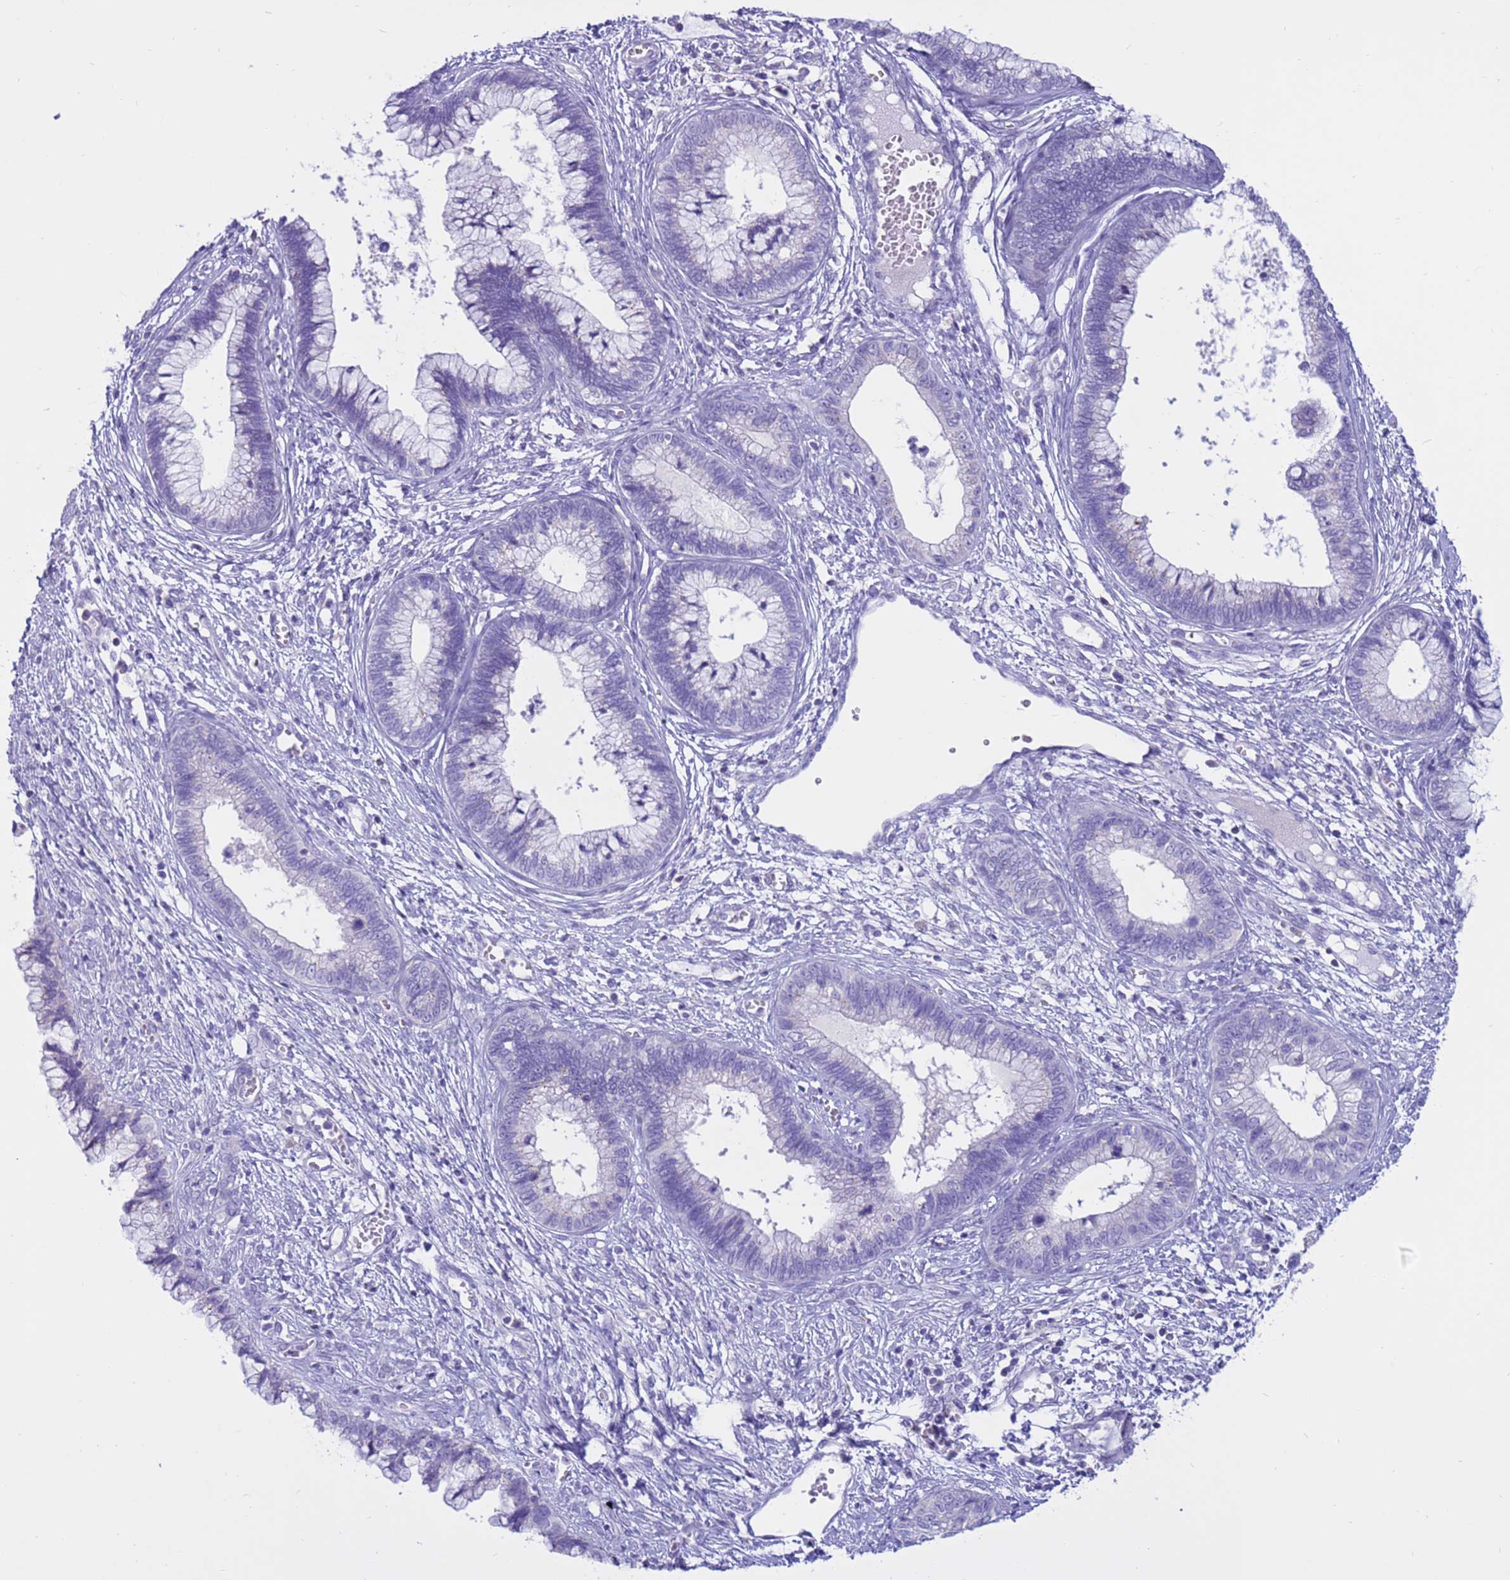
{"staining": {"intensity": "negative", "quantity": "none", "location": "none"}, "tissue": "cervical cancer", "cell_type": "Tumor cells", "image_type": "cancer", "snomed": [{"axis": "morphology", "description": "Adenocarcinoma, NOS"}, {"axis": "topography", "description": "Cervix"}], "caption": "Tumor cells show no significant protein positivity in cervical cancer (adenocarcinoma). (Stains: DAB (3,3'-diaminobenzidine) immunohistochemistry (IHC) with hematoxylin counter stain, Microscopy: brightfield microscopy at high magnification).", "gene": "PDE10A", "patient": {"sex": "female", "age": 44}}